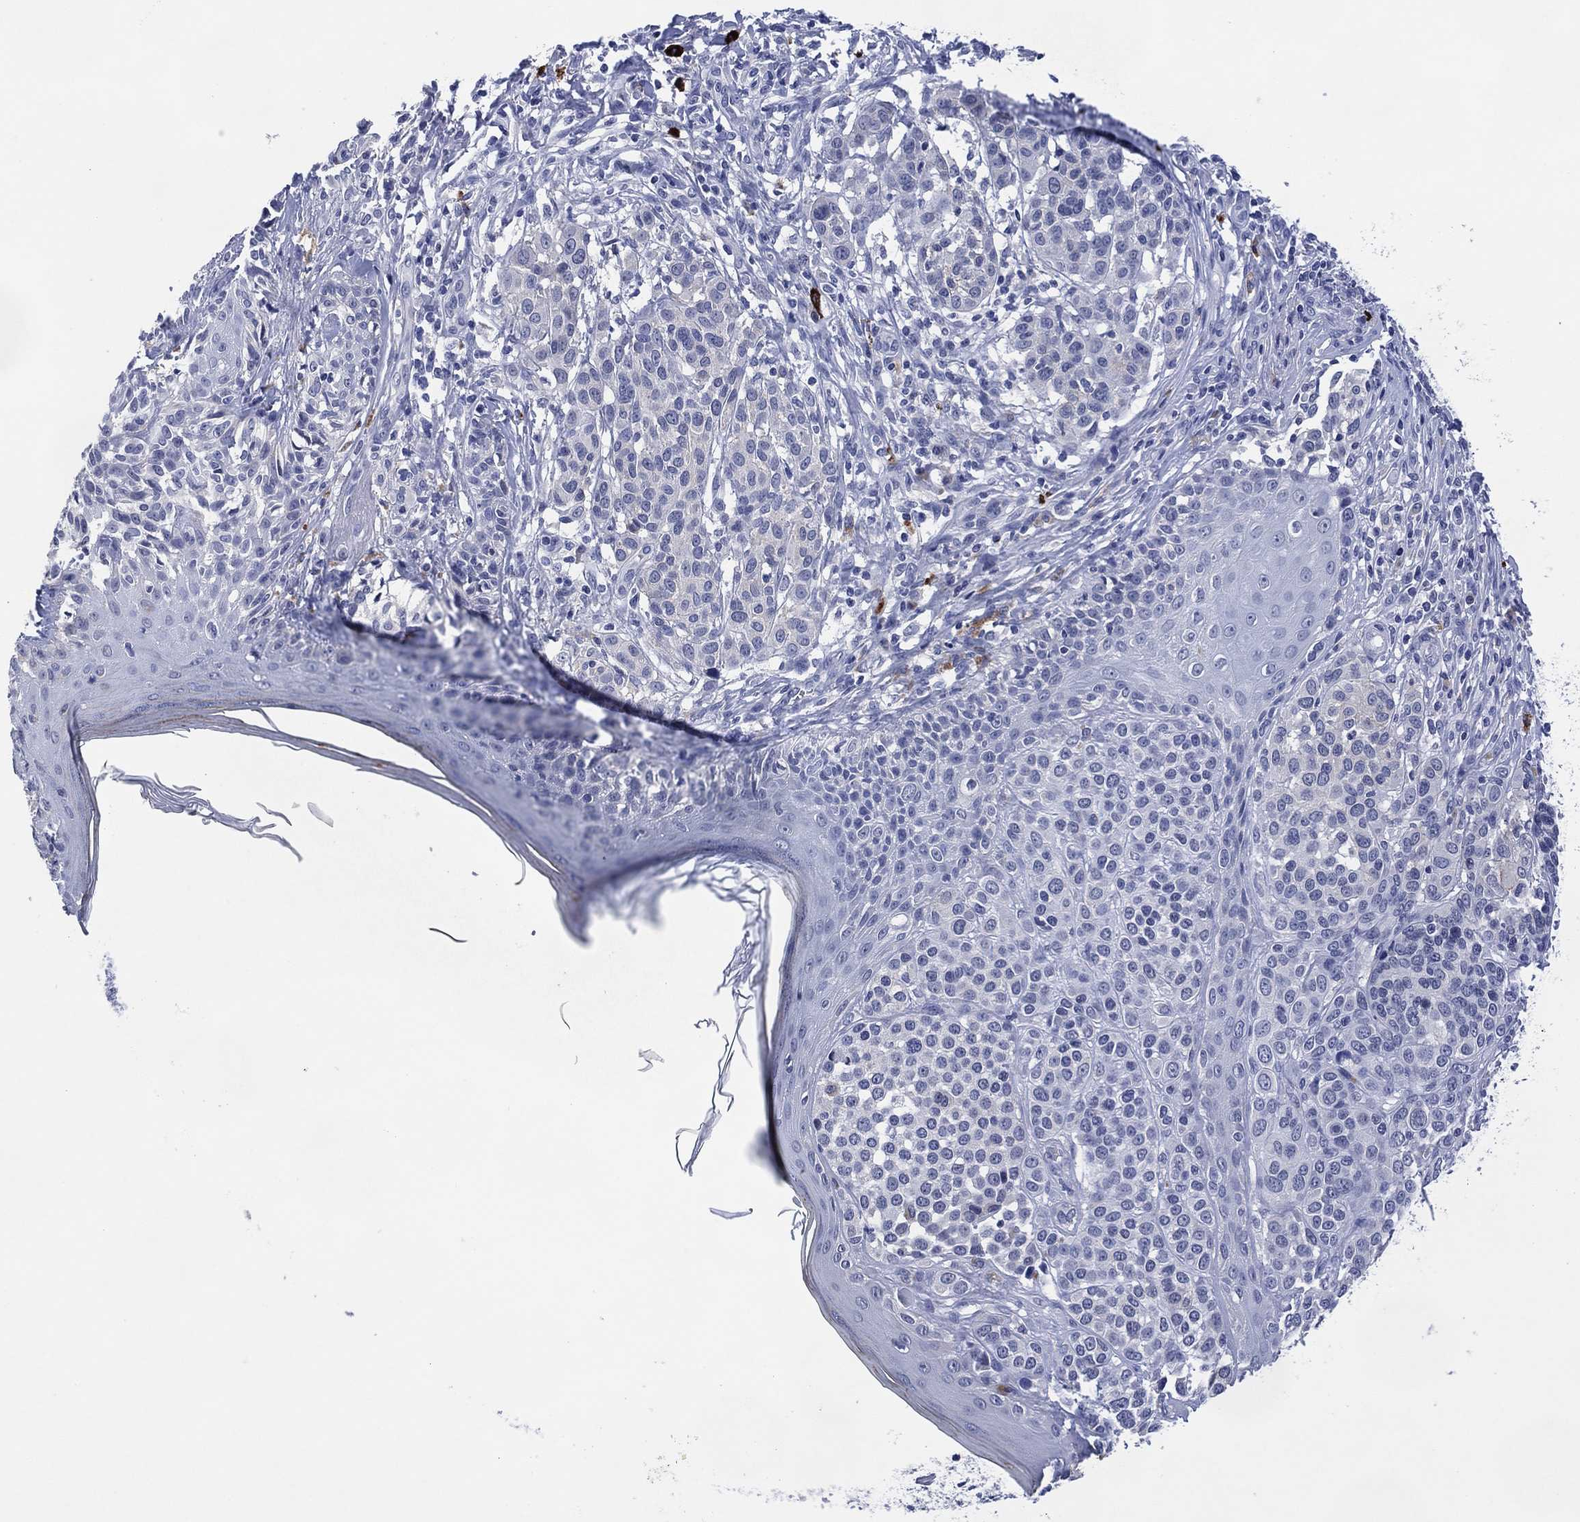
{"staining": {"intensity": "negative", "quantity": "none", "location": "none"}, "tissue": "melanoma", "cell_type": "Tumor cells", "image_type": "cancer", "snomed": [{"axis": "morphology", "description": "Malignant melanoma, NOS"}, {"axis": "topography", "description": "Skin"}], "caption": "IHC image of melanoma stained for a protein (brown), which demonstrates no expression in tumor cells.", "gene": "USP26", "patient": {"sex": "male", "age": 79}}